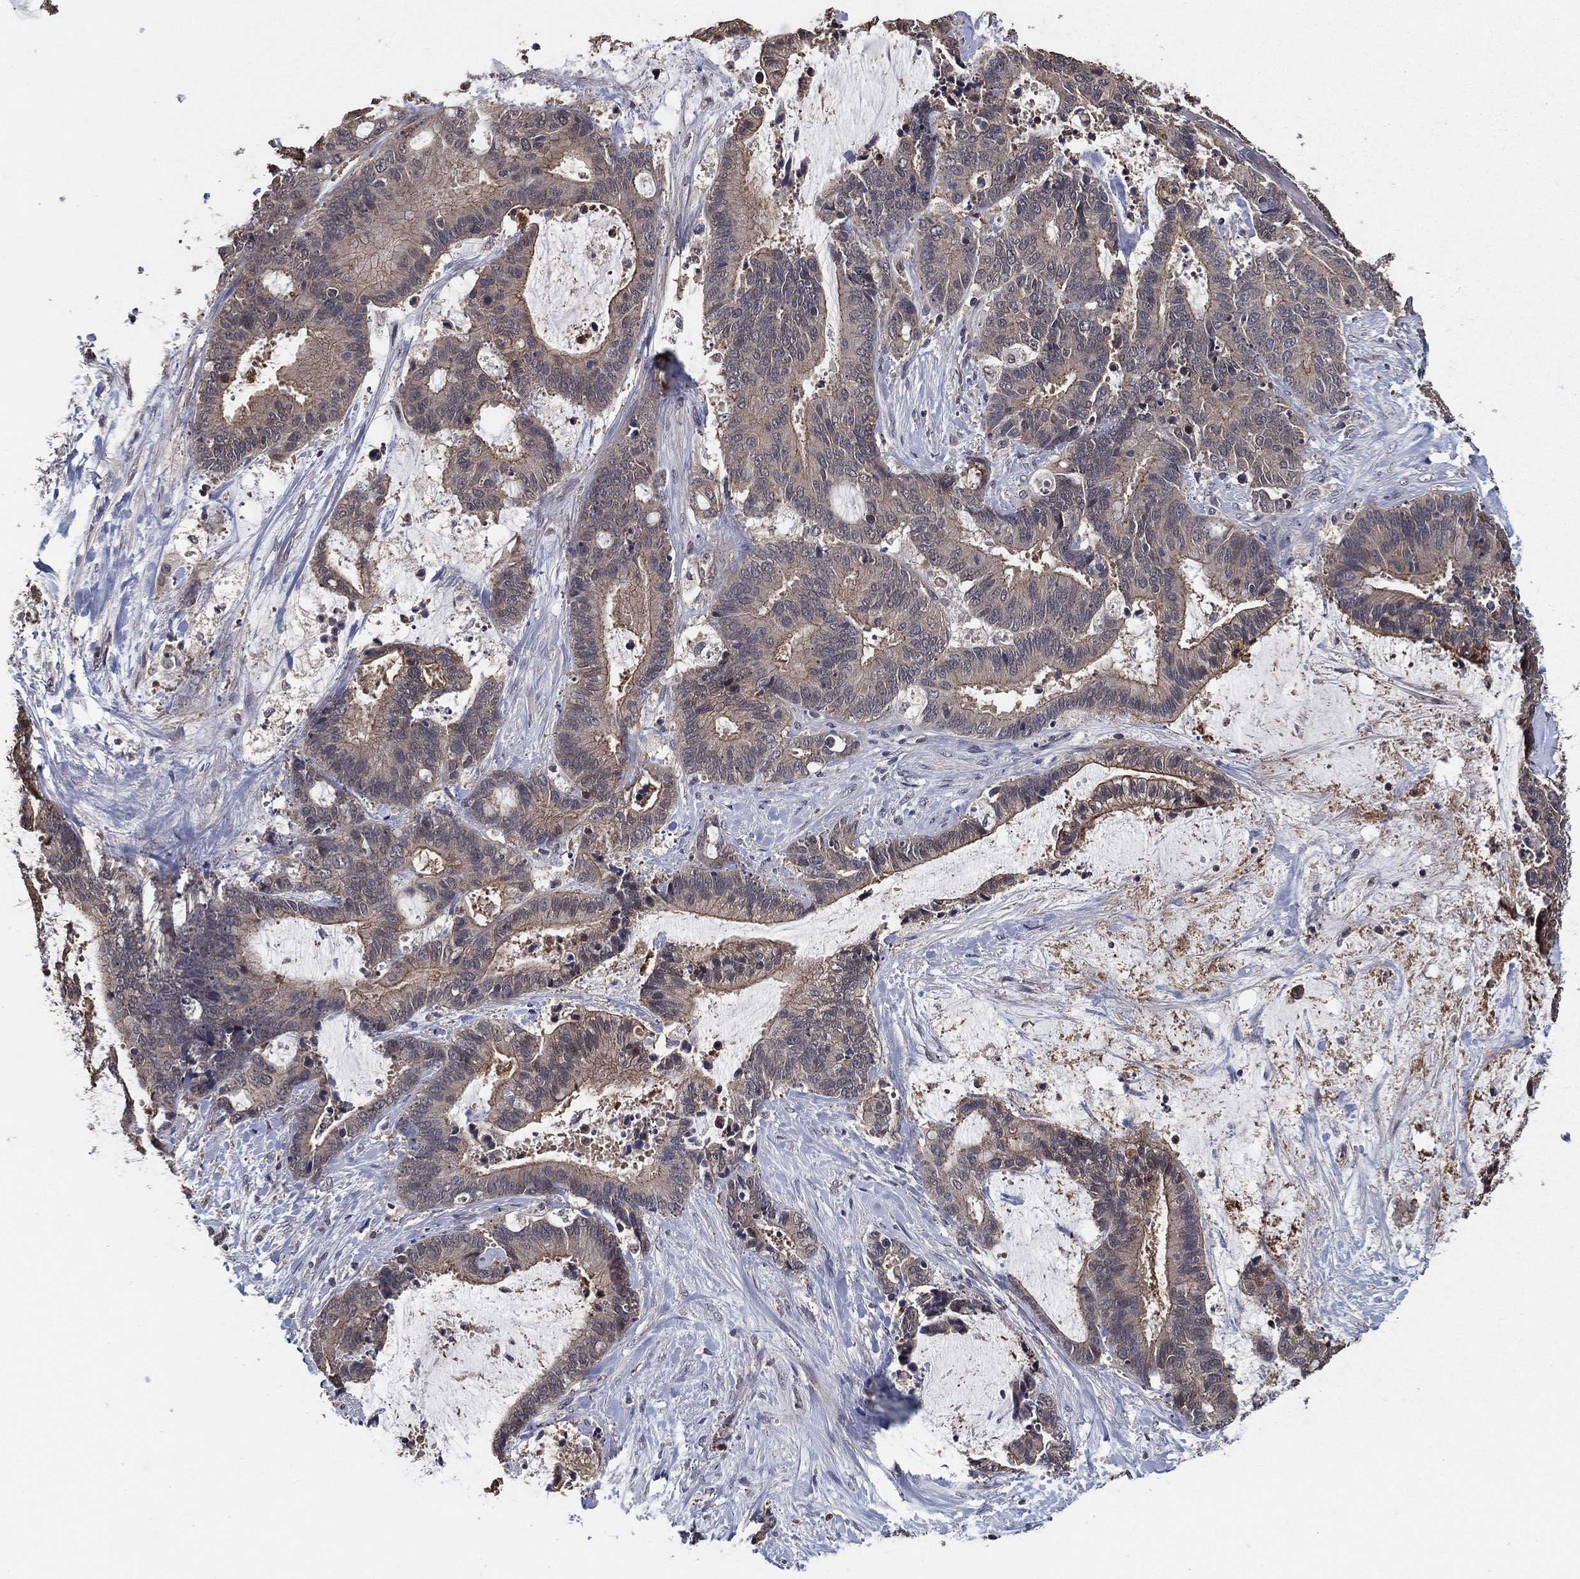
{"staining": {"intensity": "moderate", "quantity": "<25%", "location": "cytoplasmic/membranous"}, "tissue": "liver cancer", "cell_type": "Tumor cells", "image_type": "cancer", "snomed": [{"axis": "morphology", "description": "Cholangiocarcinoma"}, {"axis": "topography", "description": "Liver"}], "caption": "Immunohistochemistry (IHC) histopathology image of neoplastic tissue: human liver cancer stained using IHC exhibits low levels of moderate protein expression localized specifically in the cytoplasmic/membranous of tumor cells, appearing as a cytoplasmic/membranous brown color.", "gene": "PCNT", "patient": {"sex": "female", "age": 73}}